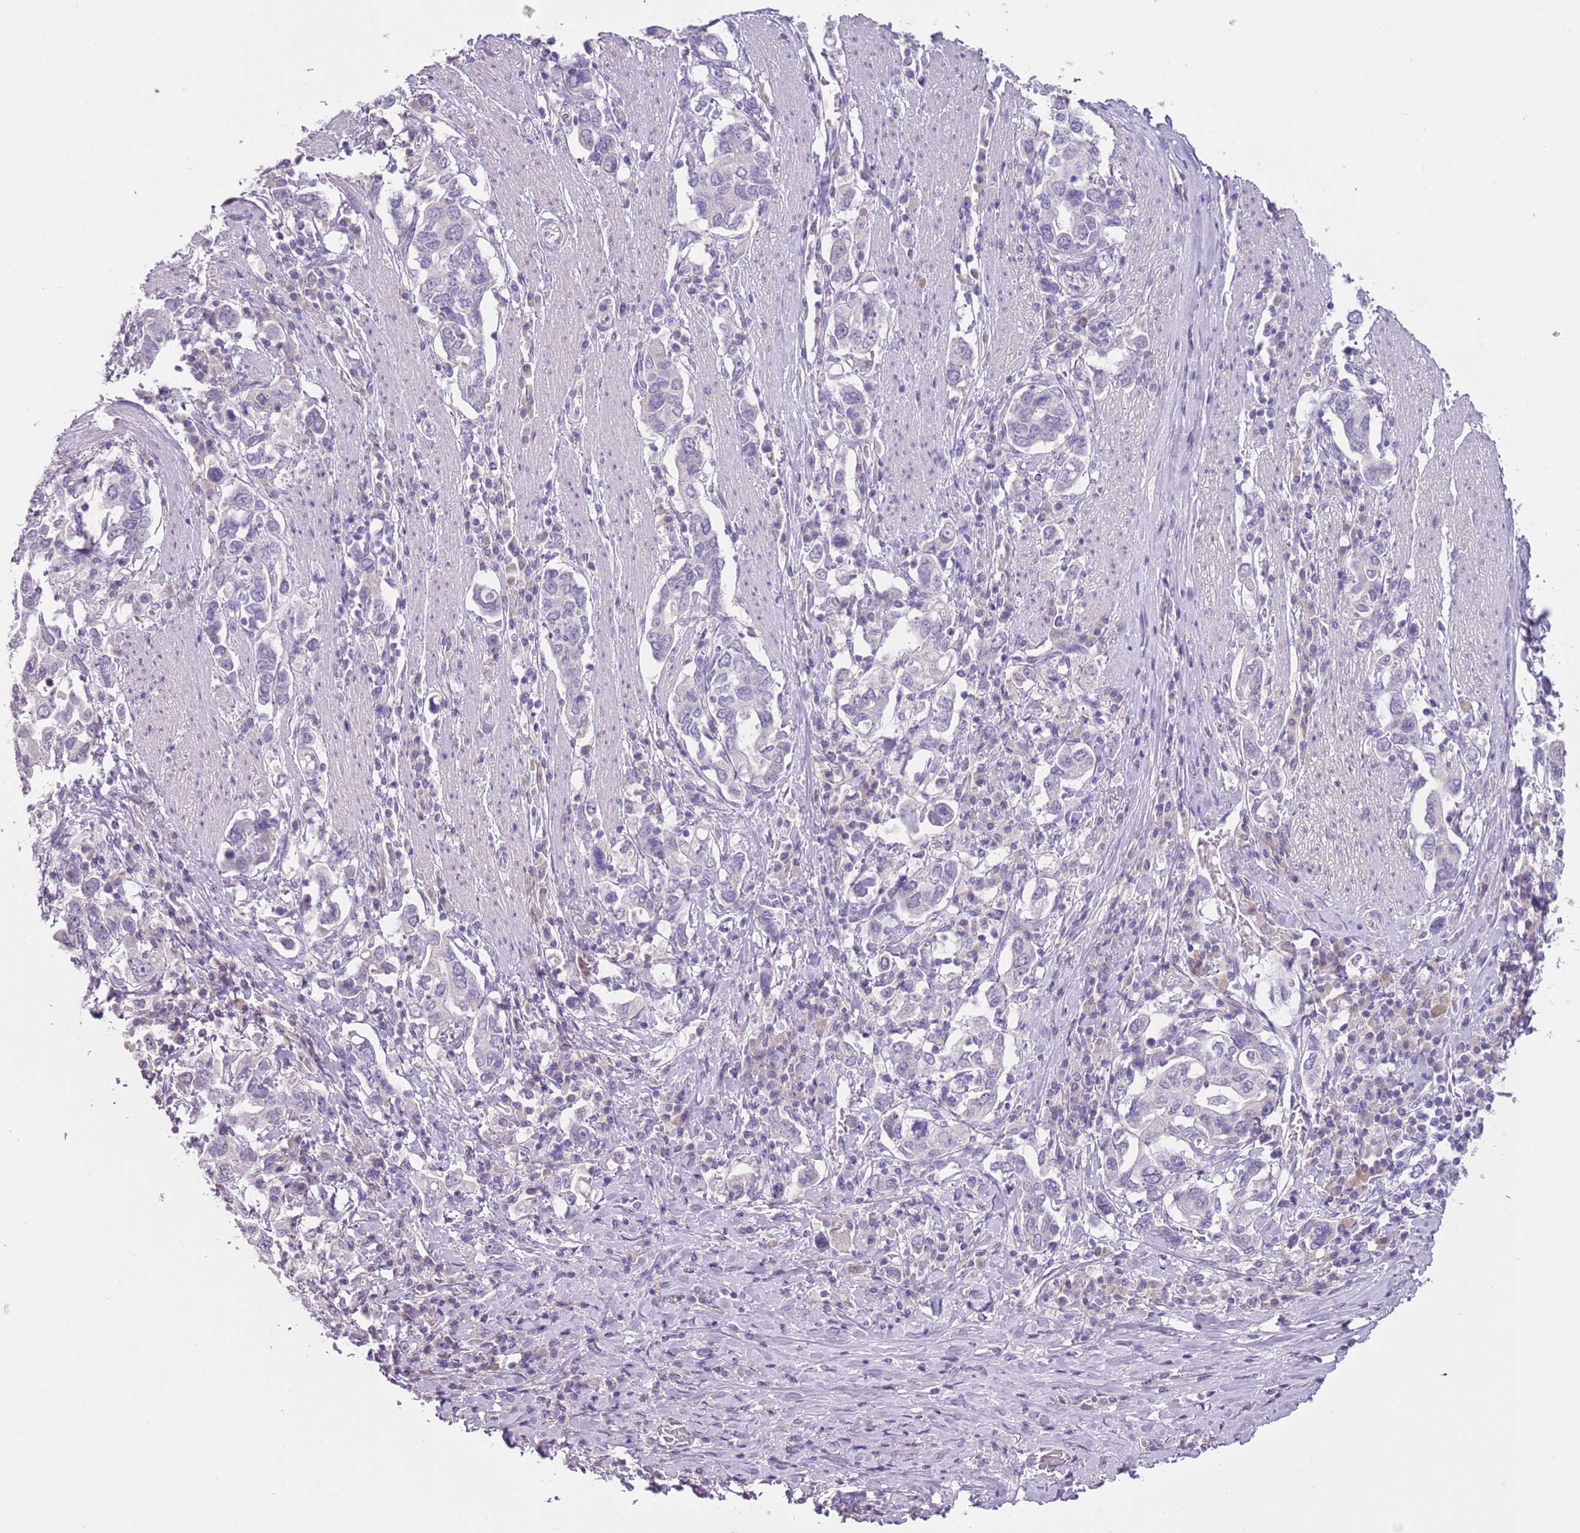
{"staining": {"intensity": "negative", "quantity": "none", "location": "none"}, "tissue": "stomach cancer", "cell_type": "Tumor cells", "image_type": "cancer", "snomed": [{"axis": "morphology", "description": "Adenocarcinoma, NOS"}, {"axis": "topography", "description": "Stomach, upper"}, {"axis": "topography", "description": "Stomach"}], "caption": "There is no significant staining in tumor cells of stomach cancer.", "gene": "SLC35E3", "patient": {"sex": "male", "age": 62}}